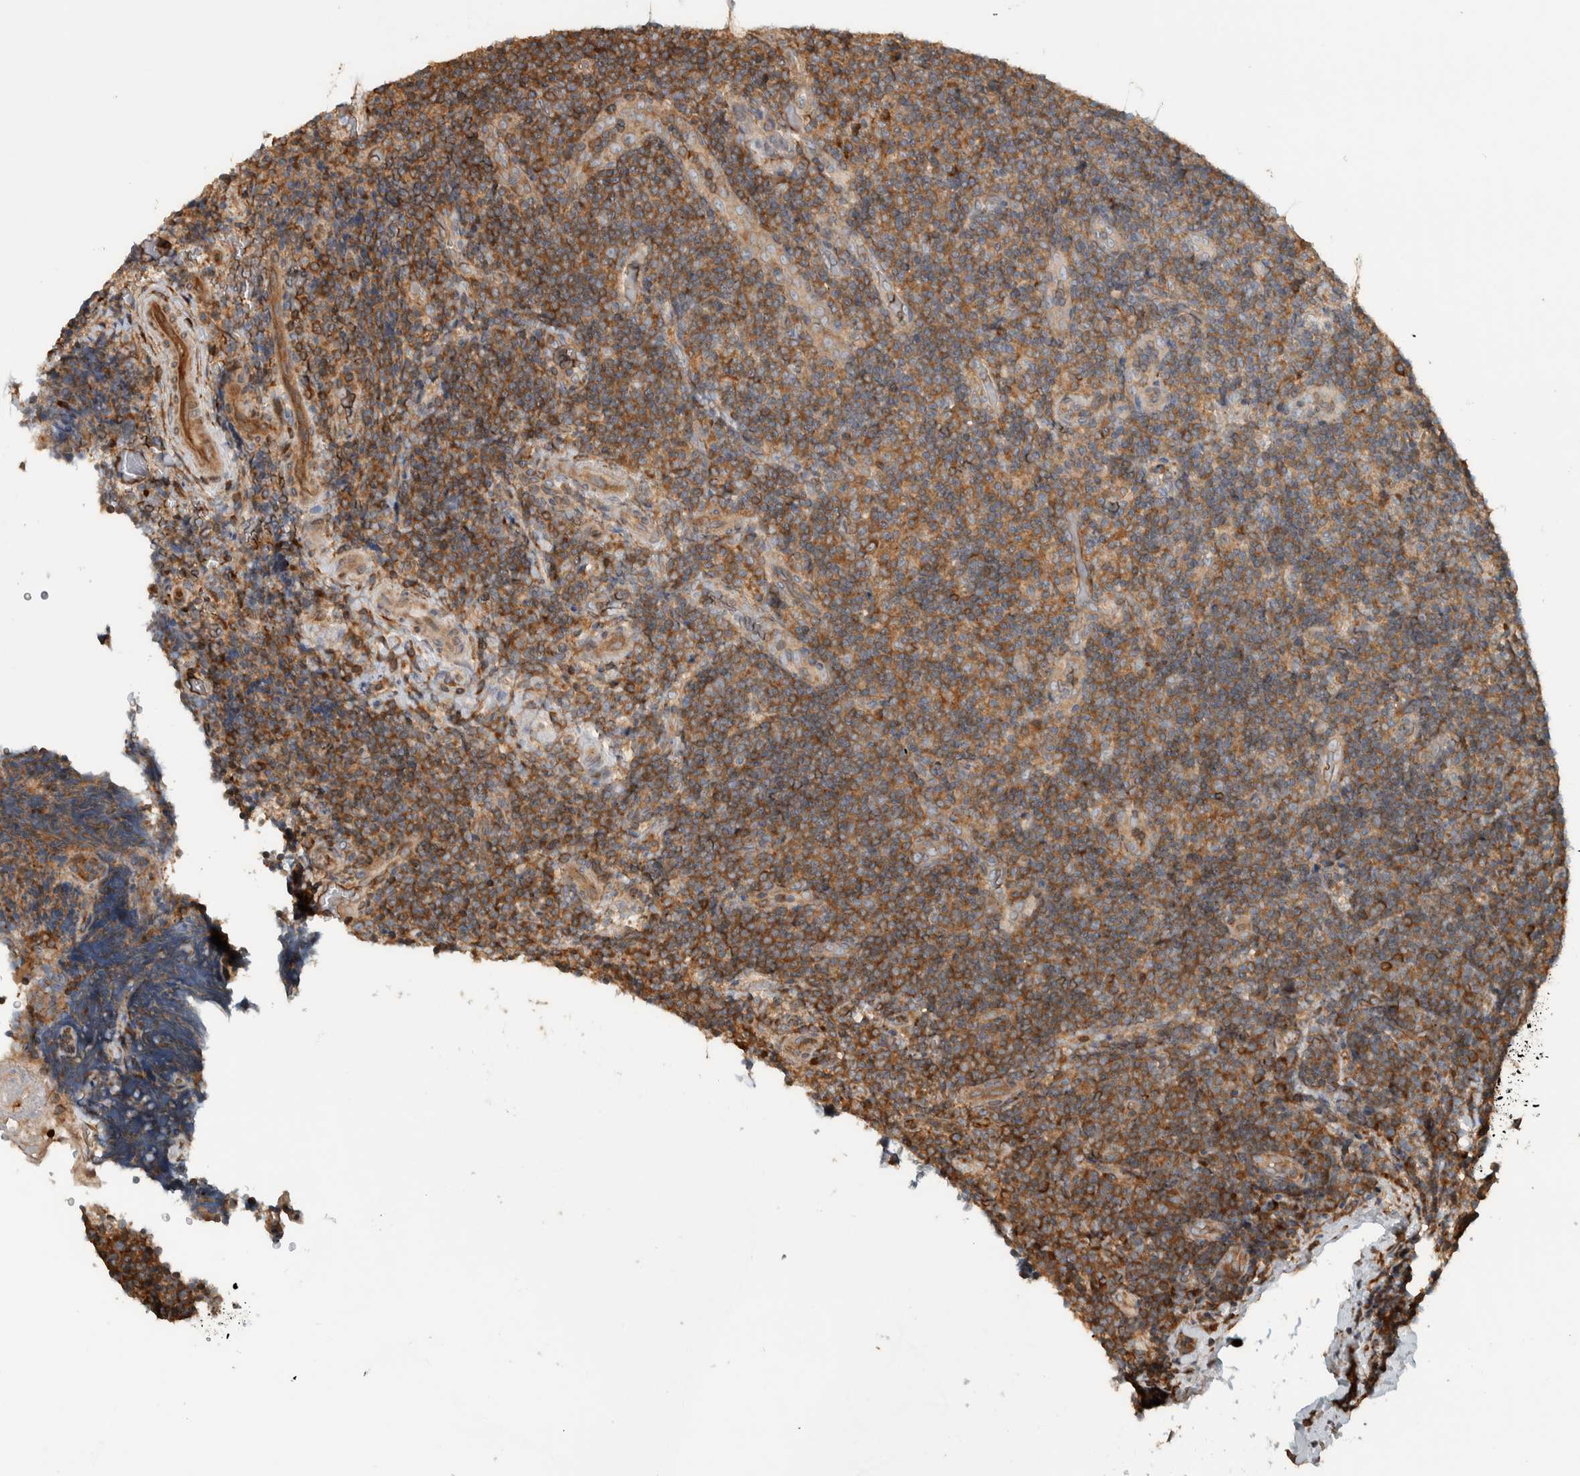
{"staining": {"intensity": "moderate", "quantity": ">75%", "location": "cytoplasmic/membranous"}, "tissue": "lymphoma", "cell_type": "Tumor cells", "image_type": "cancer", "snomed": [{"axis": "morphology", "description": "Malignant lymphoma, non-Hodgkin's type, High grade"}, {"axis": "topography", "description": "Tonsil"}], "caption": "Immunohistochemical staining of lymphoma shows medium levels of moderate cytoplasmic/membranous protein expression in about >75% of tumor cells.", "gene": "CNTROB", "patient": {"sex": "female", "age": 36}}